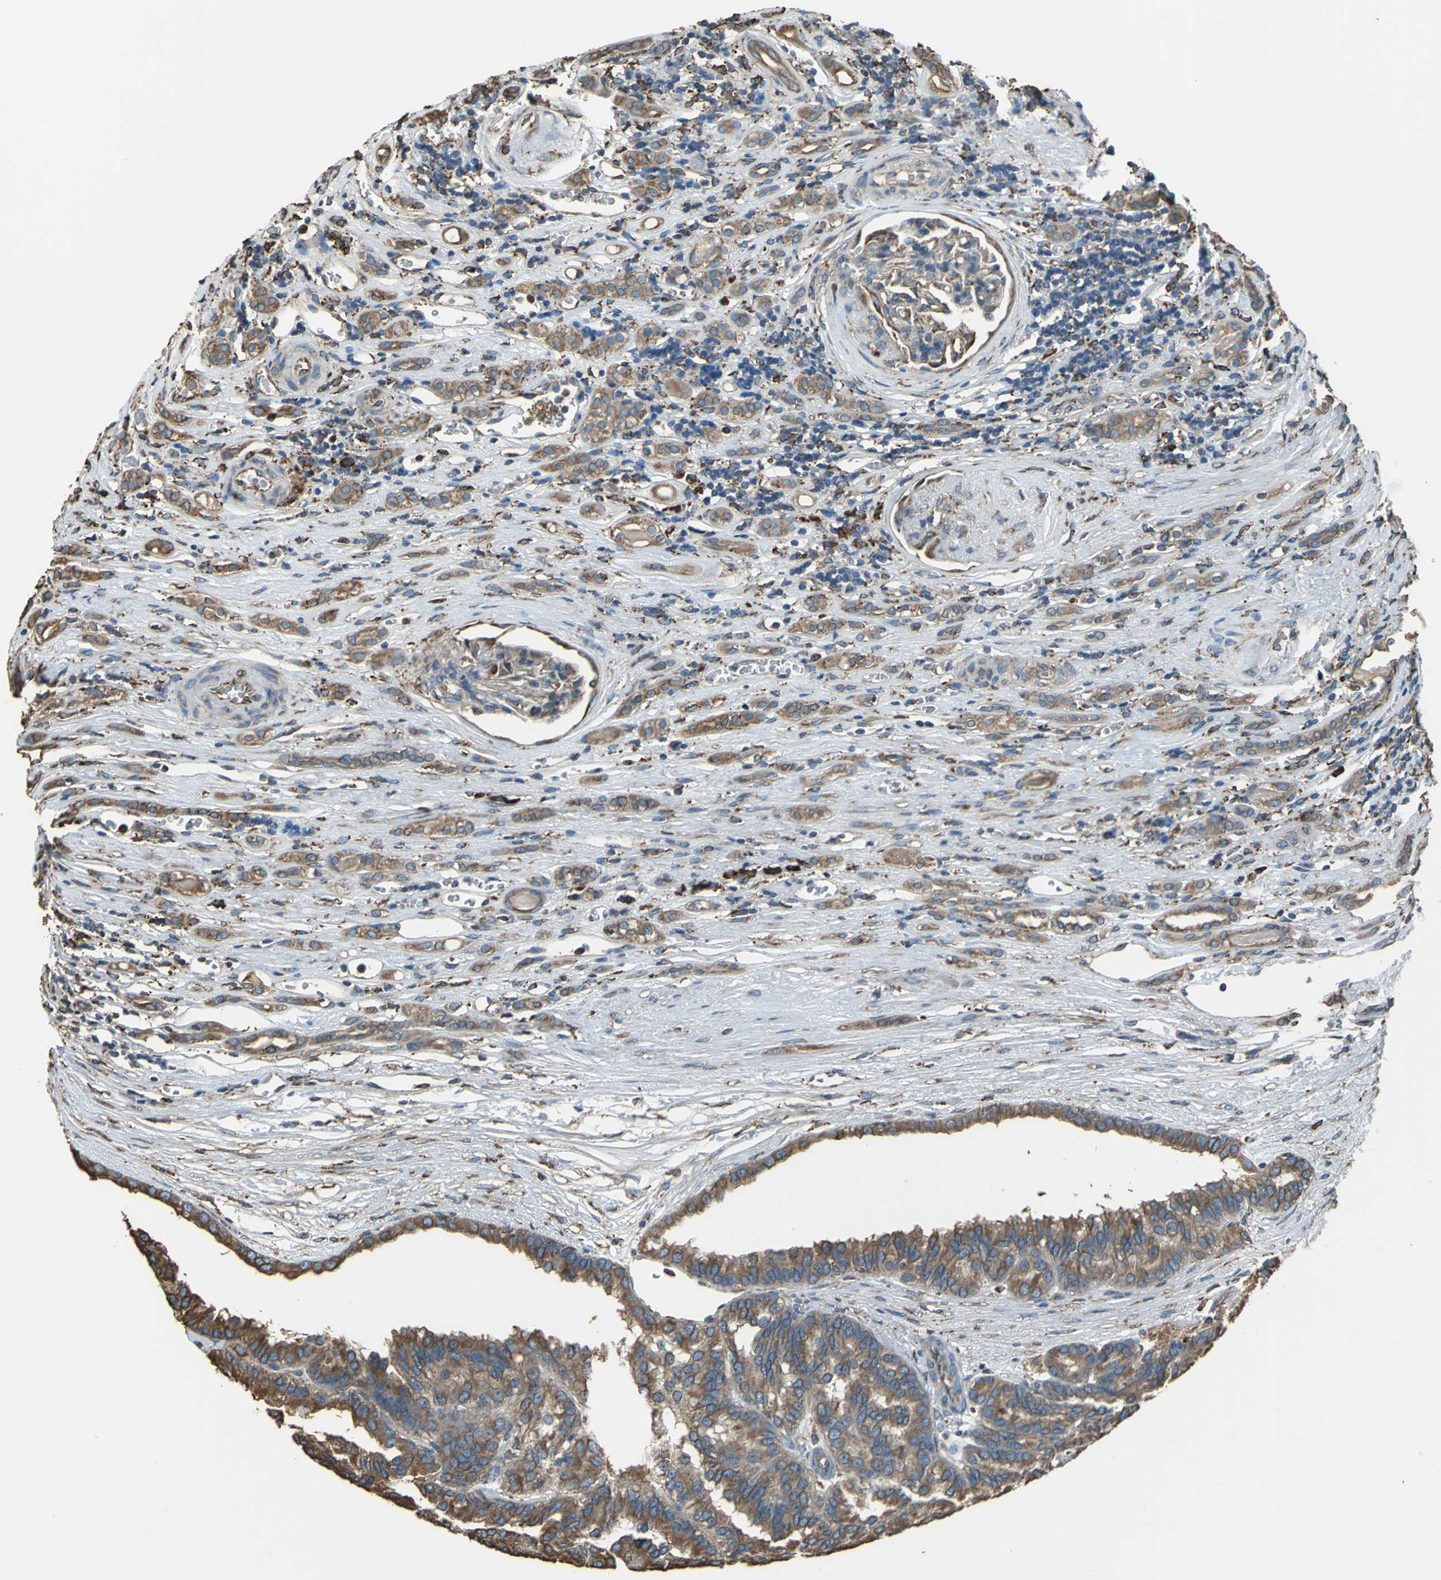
{"staining": {"intensity": "strong", "quantity": ">75%", "location": "cytoplasmic/membranous"}, "tissue": "renal cancer", "cell_type": "Tumor cells", "image_type": "cancer", "snomed": [{"axis": "morphology", "description": "Adenocarcinoma, NOS"}, {"axis": "topography", "description": "Kidney"}], "caption": "A brown stain labels strong cytoplasmic/membranous expression of a protein in adenocarcinoma (renal) tumor cells. Using DAB (brown) and hematoxylin (blue) stains, captured at high magnification using brightfield microscopy.", "gene": "GPANK1", "patient": {"sex": "male", "age": 46}}